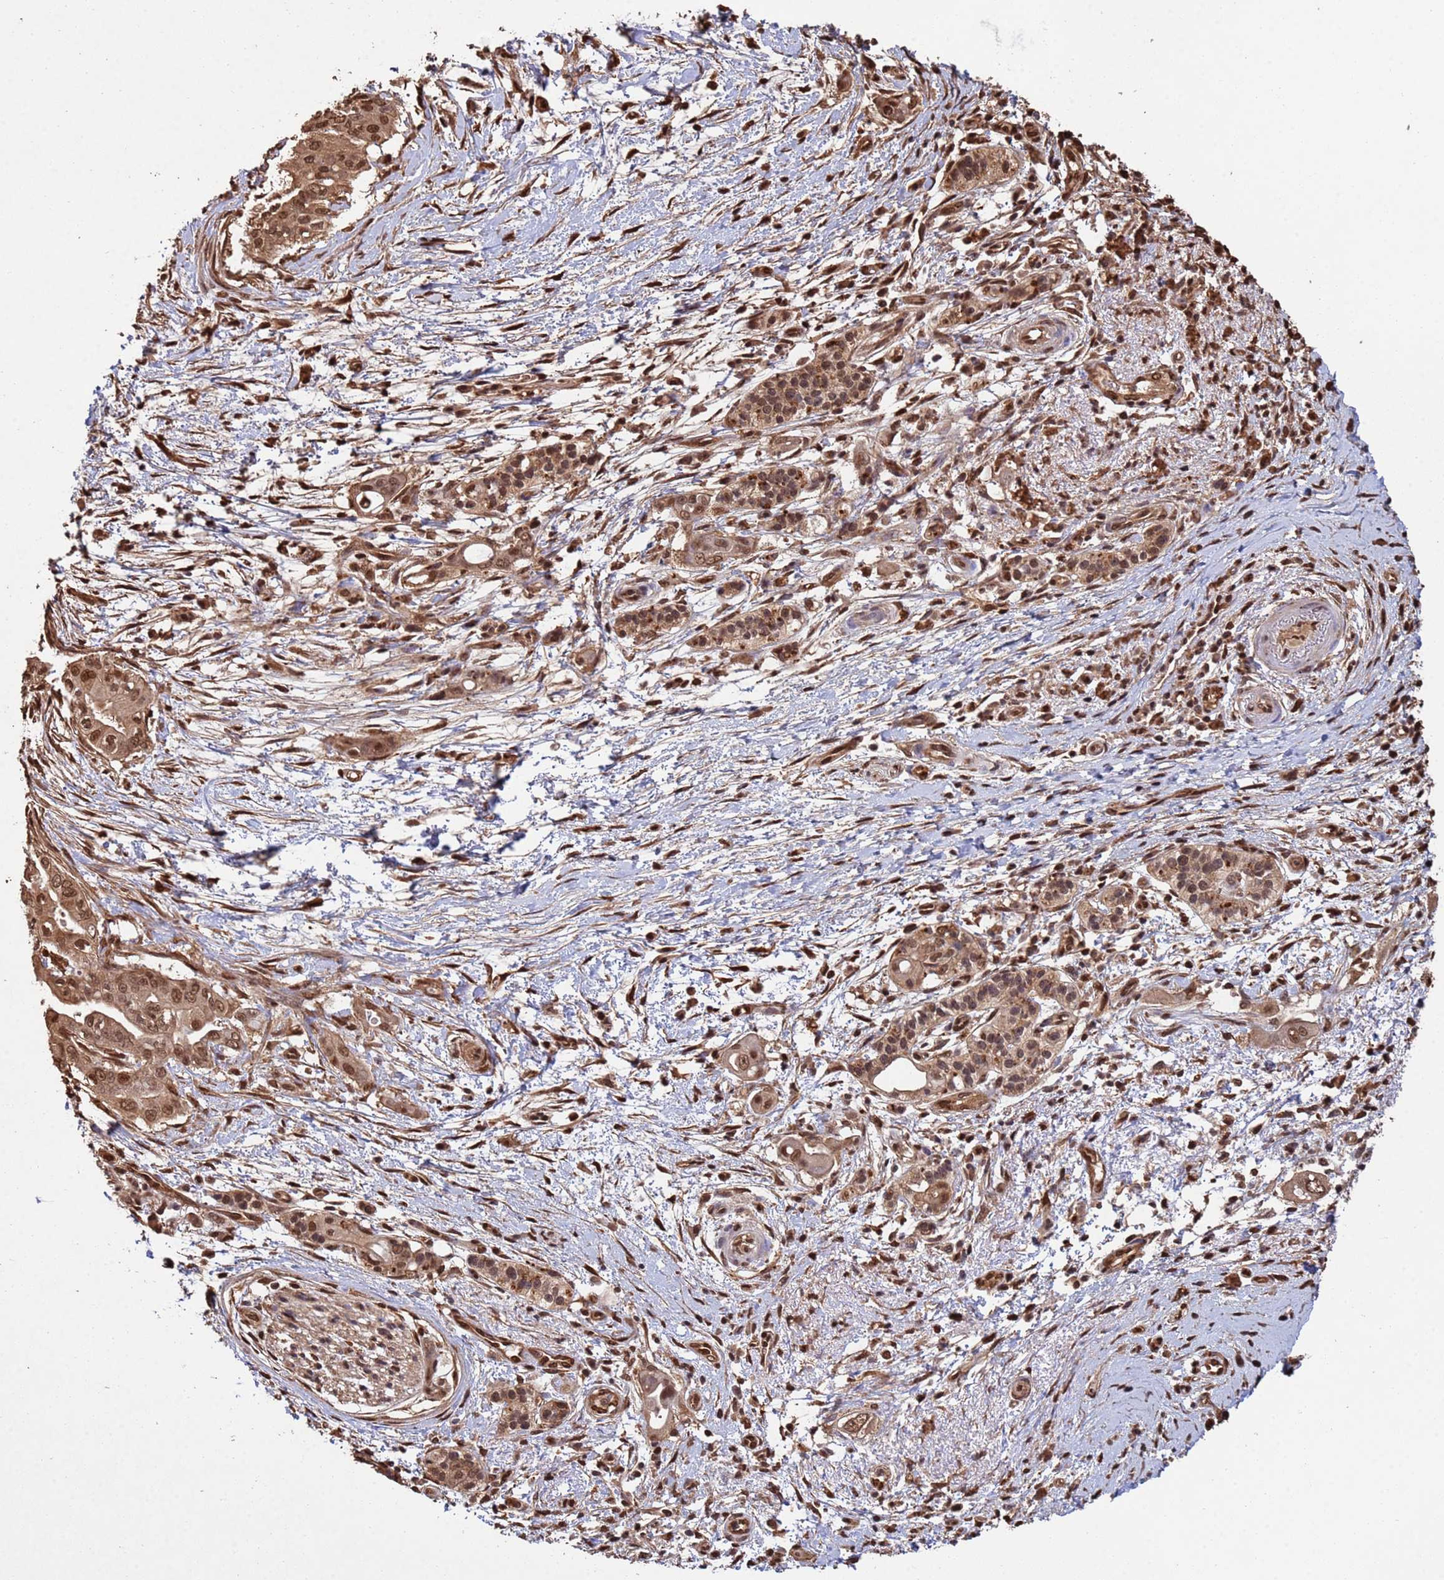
{"staining": {"intensity": "moderate", "quantity": ">75%", "location": "cytoplasmic/membranous,nuclear"}, "tissue": "pancreatic cancer", "cell_type": "Tumor cells", "image_type": "cancer", "snomed": [{"axis": "morphology", "description": "Adenocarcinoma, NOS"}, {"axis": "topography", "description": "Pancreas"}], "caption": "Tumor cells exhibit medium levels of moderate cytoplasmic/membranous and nuclear expression in about >75% of cells in human adenocarcinoma (pancreatic).", "gene": "SUMO4", "patient": {"sex": "male", "age": 71}}